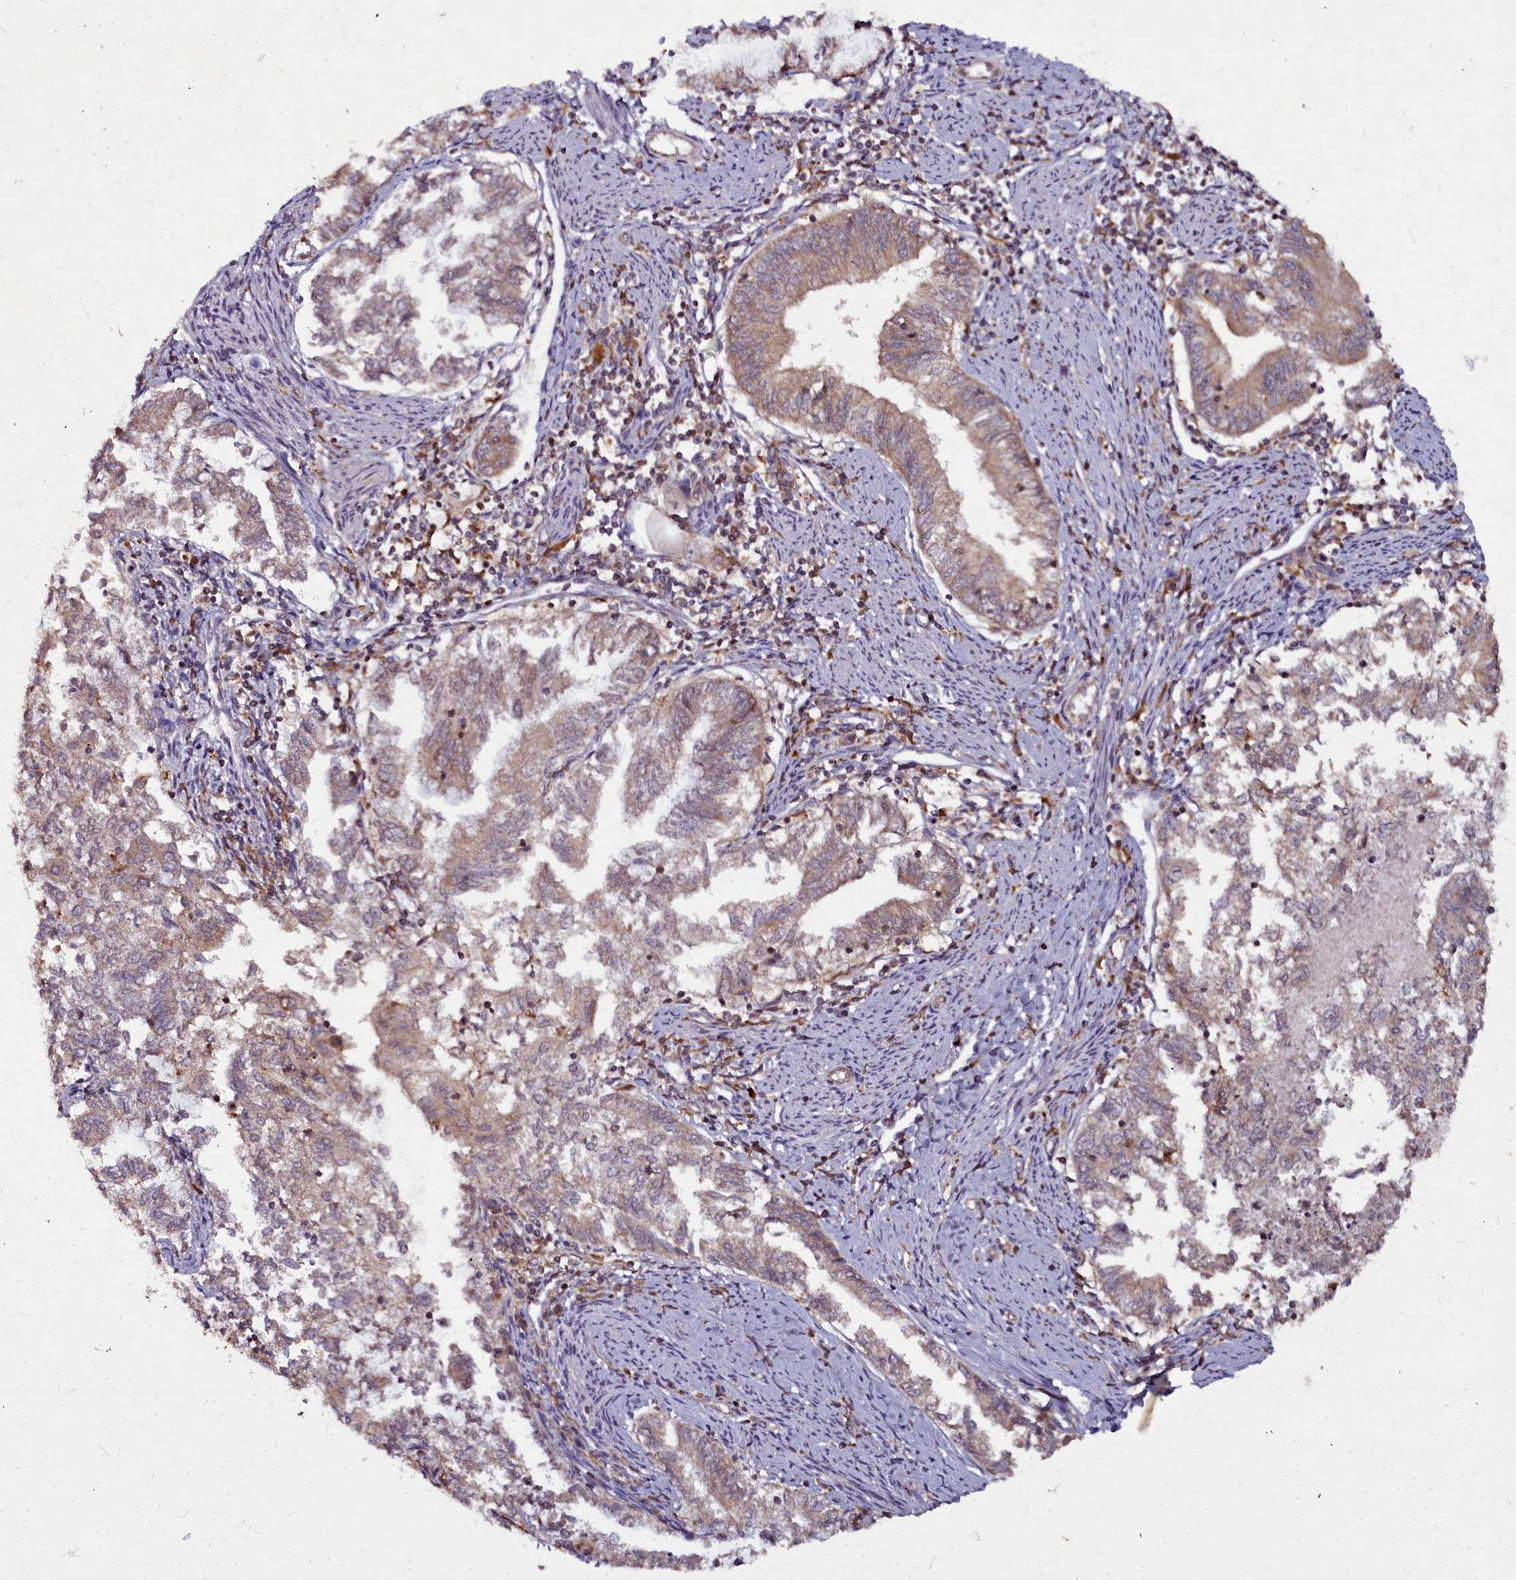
{"staining": {"intensity": "moderate", "quantity": "25%-75%", "location": "cytoplasmic/membranous"}, "tissue": "endometrial cancer", "cell_type": "Tumor cells", "image_type": "cancer", "snomed": [{"axis": "morphology", "description": "Adenocarcinoma, NOS"}, {"axis": "topography", "description": "Endometrium"}], "caption": "This histopathology image demonstrates endometrial cancer stained with IHC to label a protein in brown. The cytoplasmic/membranous of tumor cells show moderate positivity for the protein. Nuclei are counter-stained blue.", "gene": "NCKAP1L", "patient": {"sex": "female", "age": 79}}